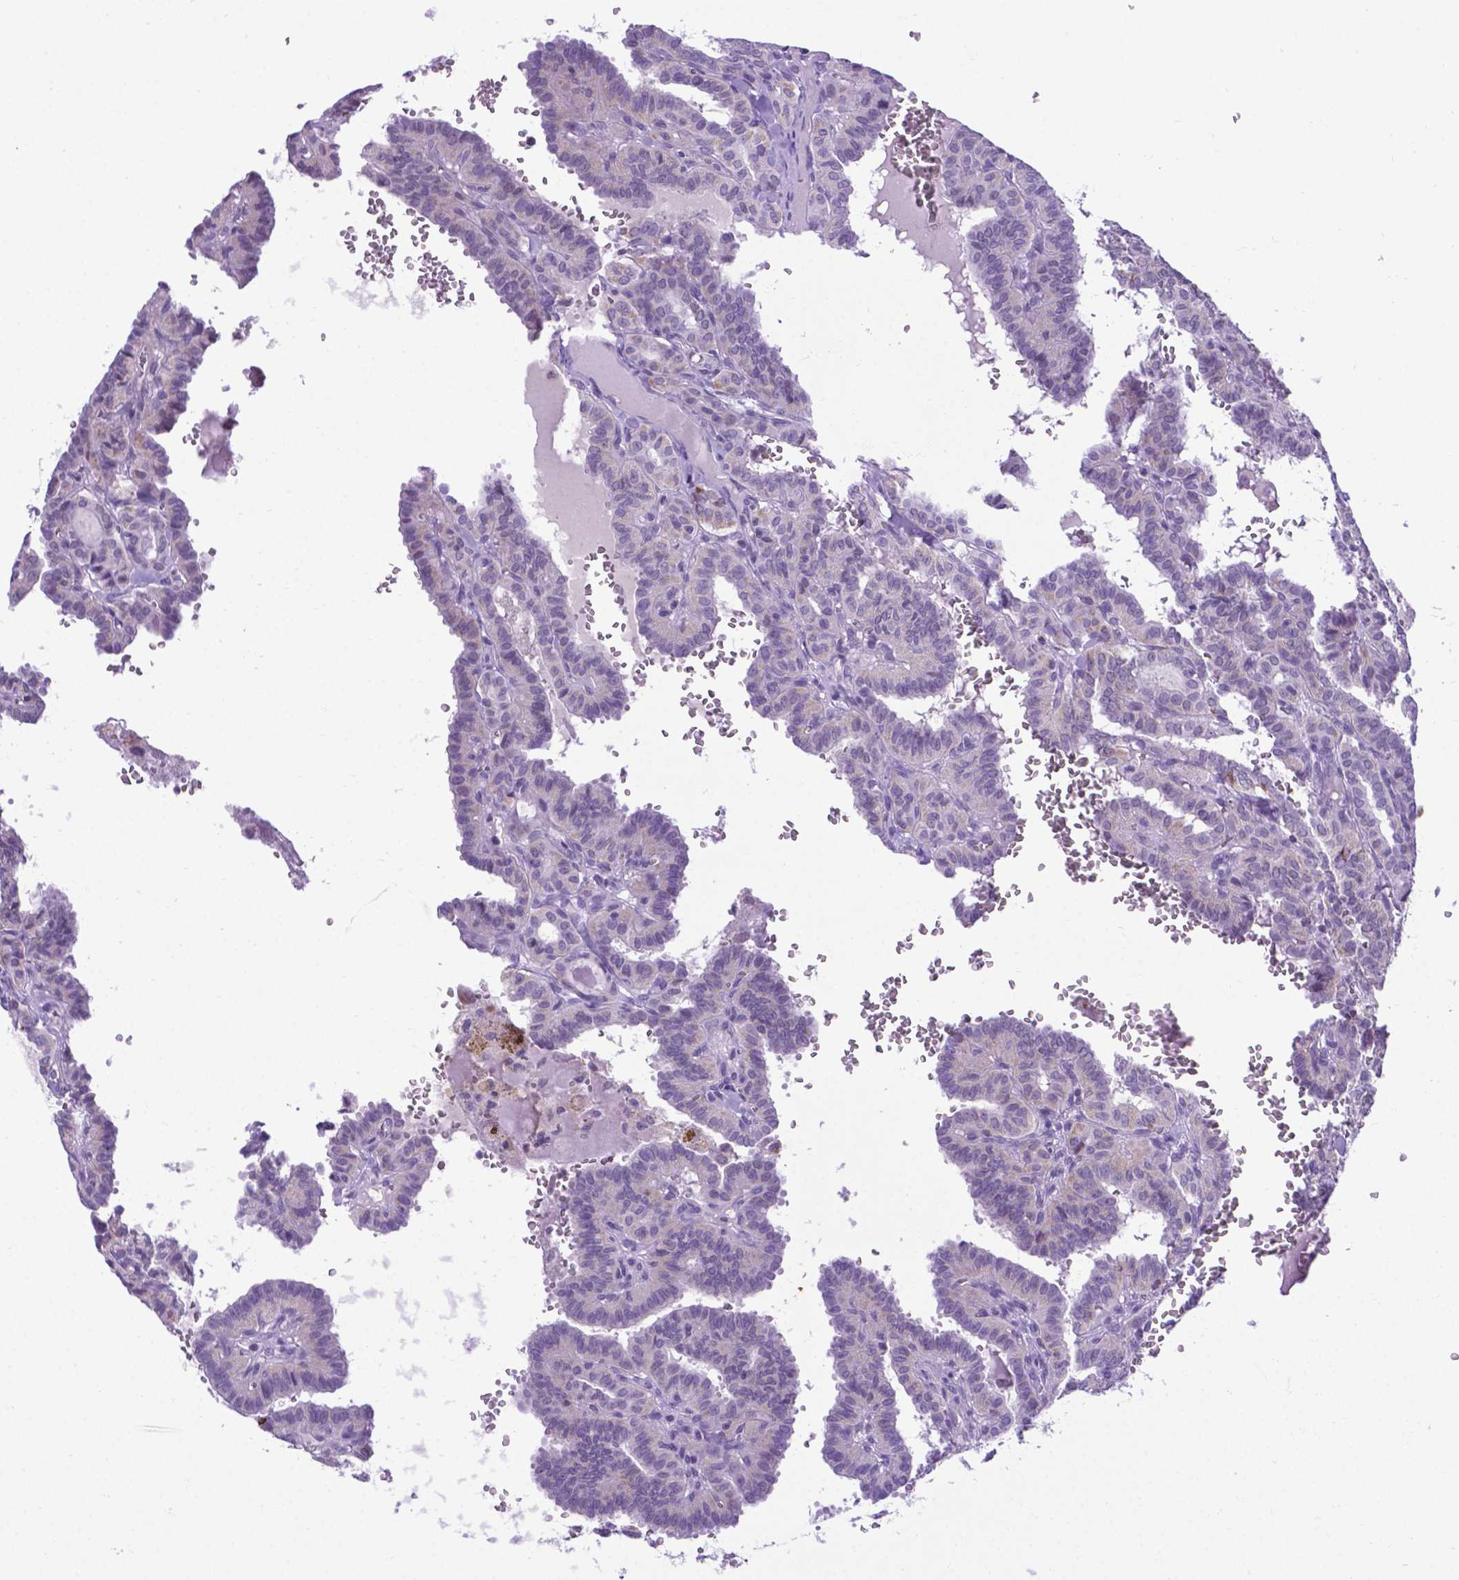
{"staining": {"intensity": "negative", "quantity": "none", "location": "none"}, "tissue": "thyroid cancer", "cell_type": "Tumor cells", "image_type": "cancer", "snomed": [{"axis": "morphology", "description": "Papillary adenocarcinoma, NOS"}, {"axis": "topography", "description": "Thyroid gland"}], "caption": "Tumor cells show no significant positivity in thyroid papillary adenocarcinoma.", "gene": "POU3F3", "patient": {"sex": "female", "age": 21}}